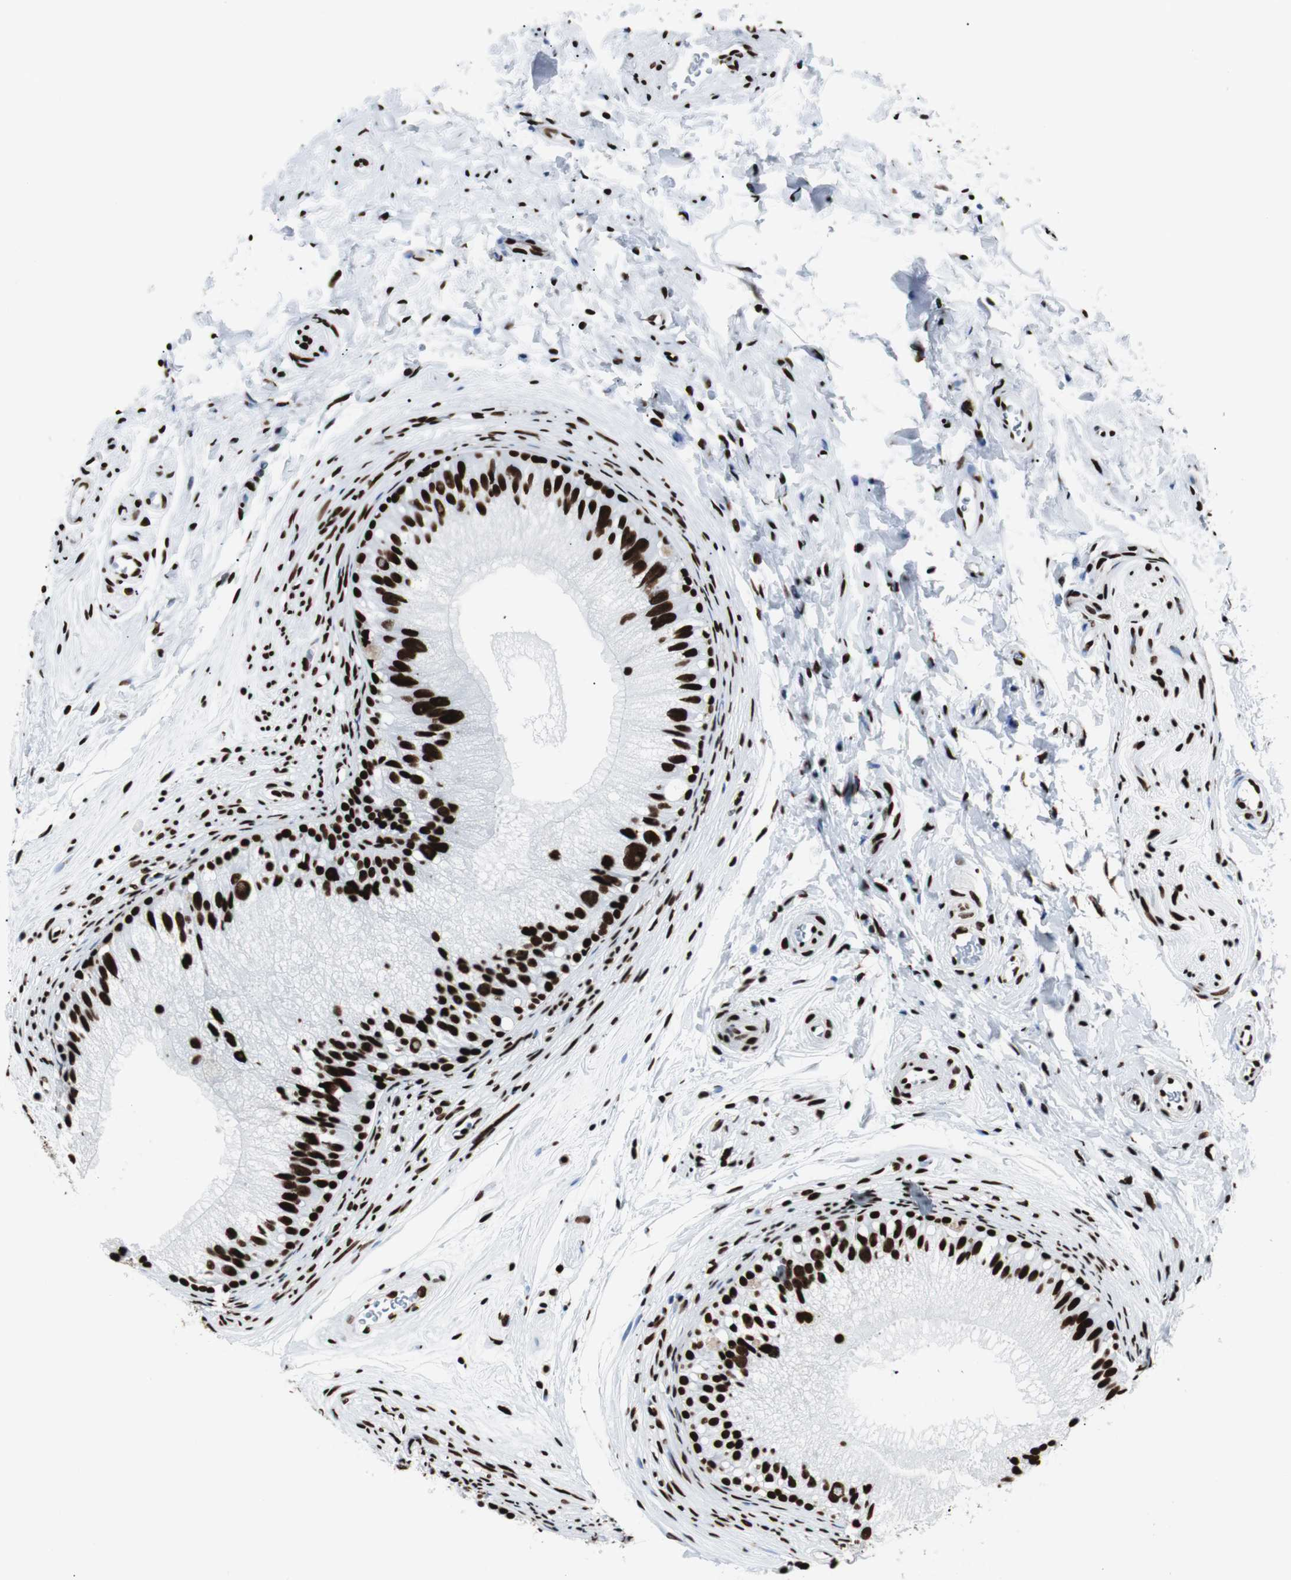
{"staining": {"intensity": "strong", "quantity": ">75%", "location": "nuclear"}, "tissue": "epididymis", "cell_type": "Glandular cells", "image_type": "normal", "snomed": [{"axis": "morphology", "description": "Normal tissue, NOS"}, {"axis": "topography", "description": "Epididymis"}], "caption": "High-power microscopy captured an IHC image of normal epididymis, revealing strong nuclear staining in approximately >75% of glandular cells. (DAB (3,3'-diaminobenzidine) = brown stain, brightfield microscopy at high magnification).", "gene": "NCL", "patient": {"sex": "male", "age": 56}}